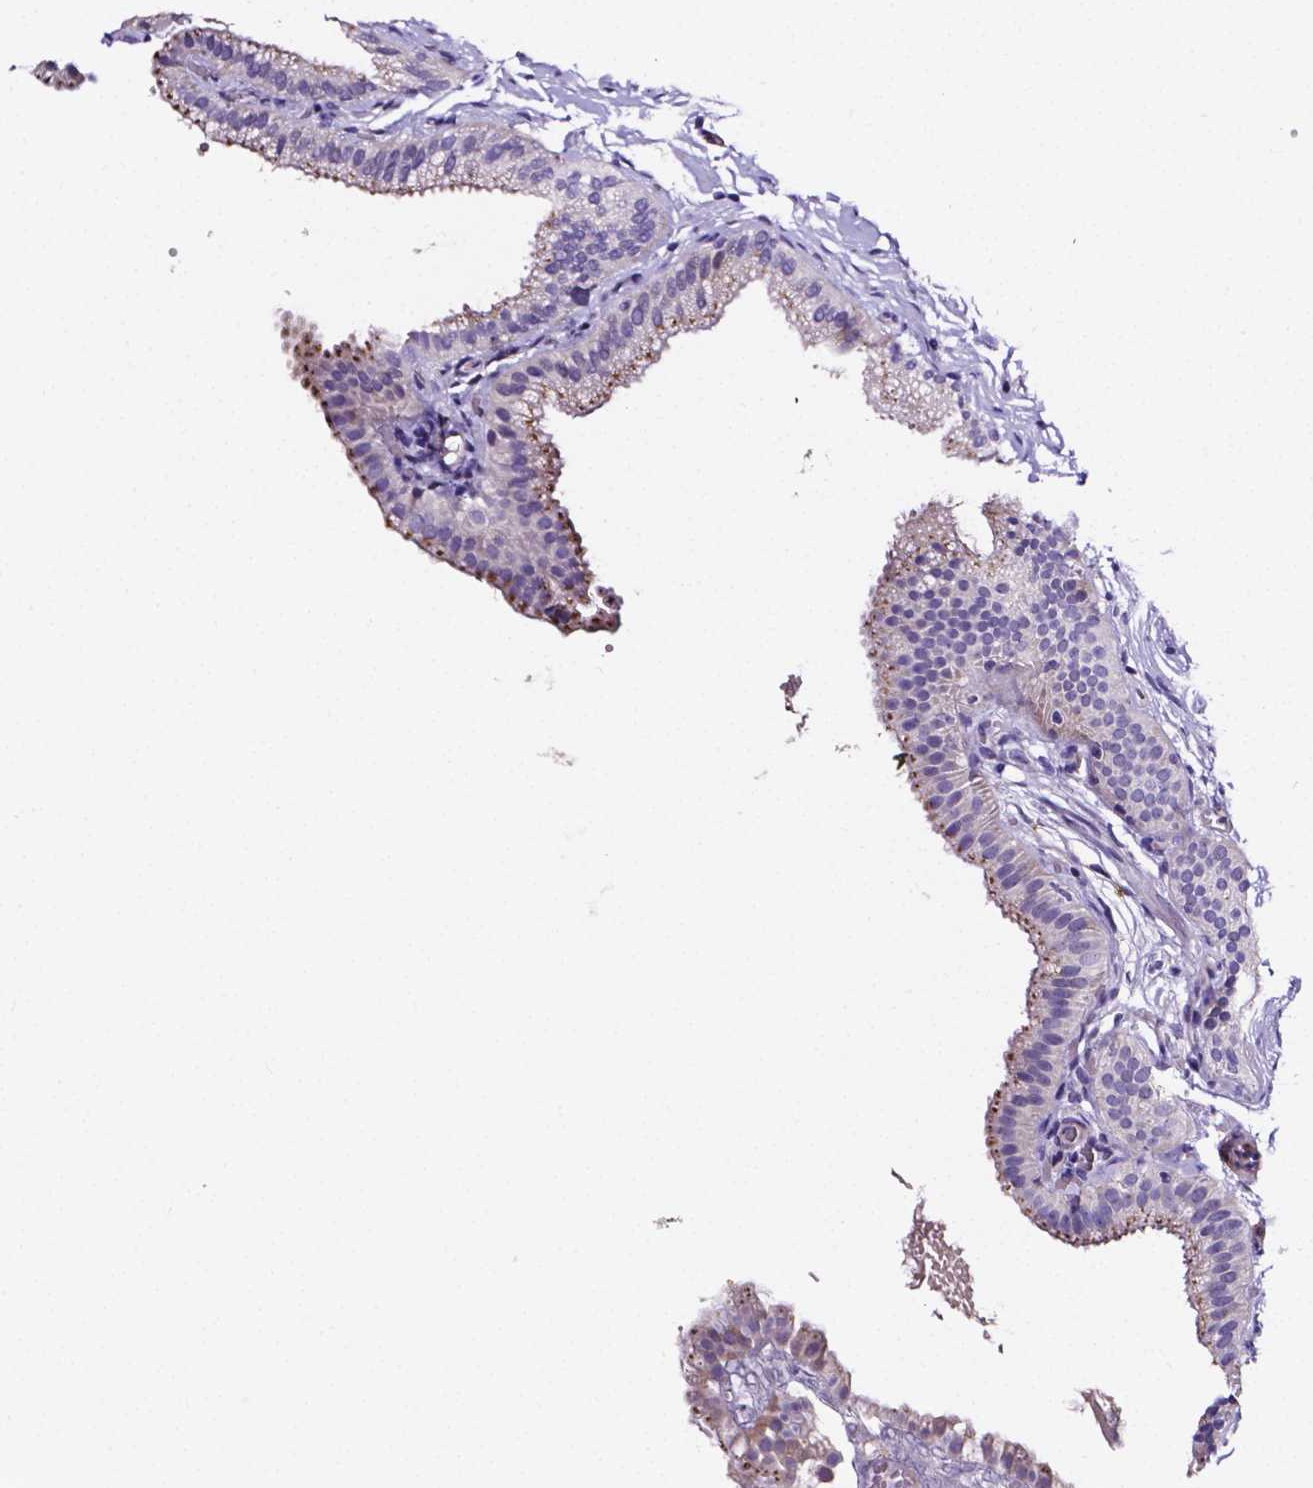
{"staining": {"intensity": "moderate", "quantity": ">75%", "location": "cytoplasmic/membranous"}, "tissue": "gallbladder", "cell_type": "Glandular cells", "image_type": "normal", "snomed": [{"axis": "morphology", "description": "Normal tissue, NOS"}, {"axis": "topography", "description": "Gallbladder"}], "caption": "The photomicrograph shows staining of unremarkable gallbladder, revealing moderate cytoplasmic/membranous protein positivity (brown color) within glandular cells.", "gene": "NRGN", "patient": {"sex": "female", "age": 63}}